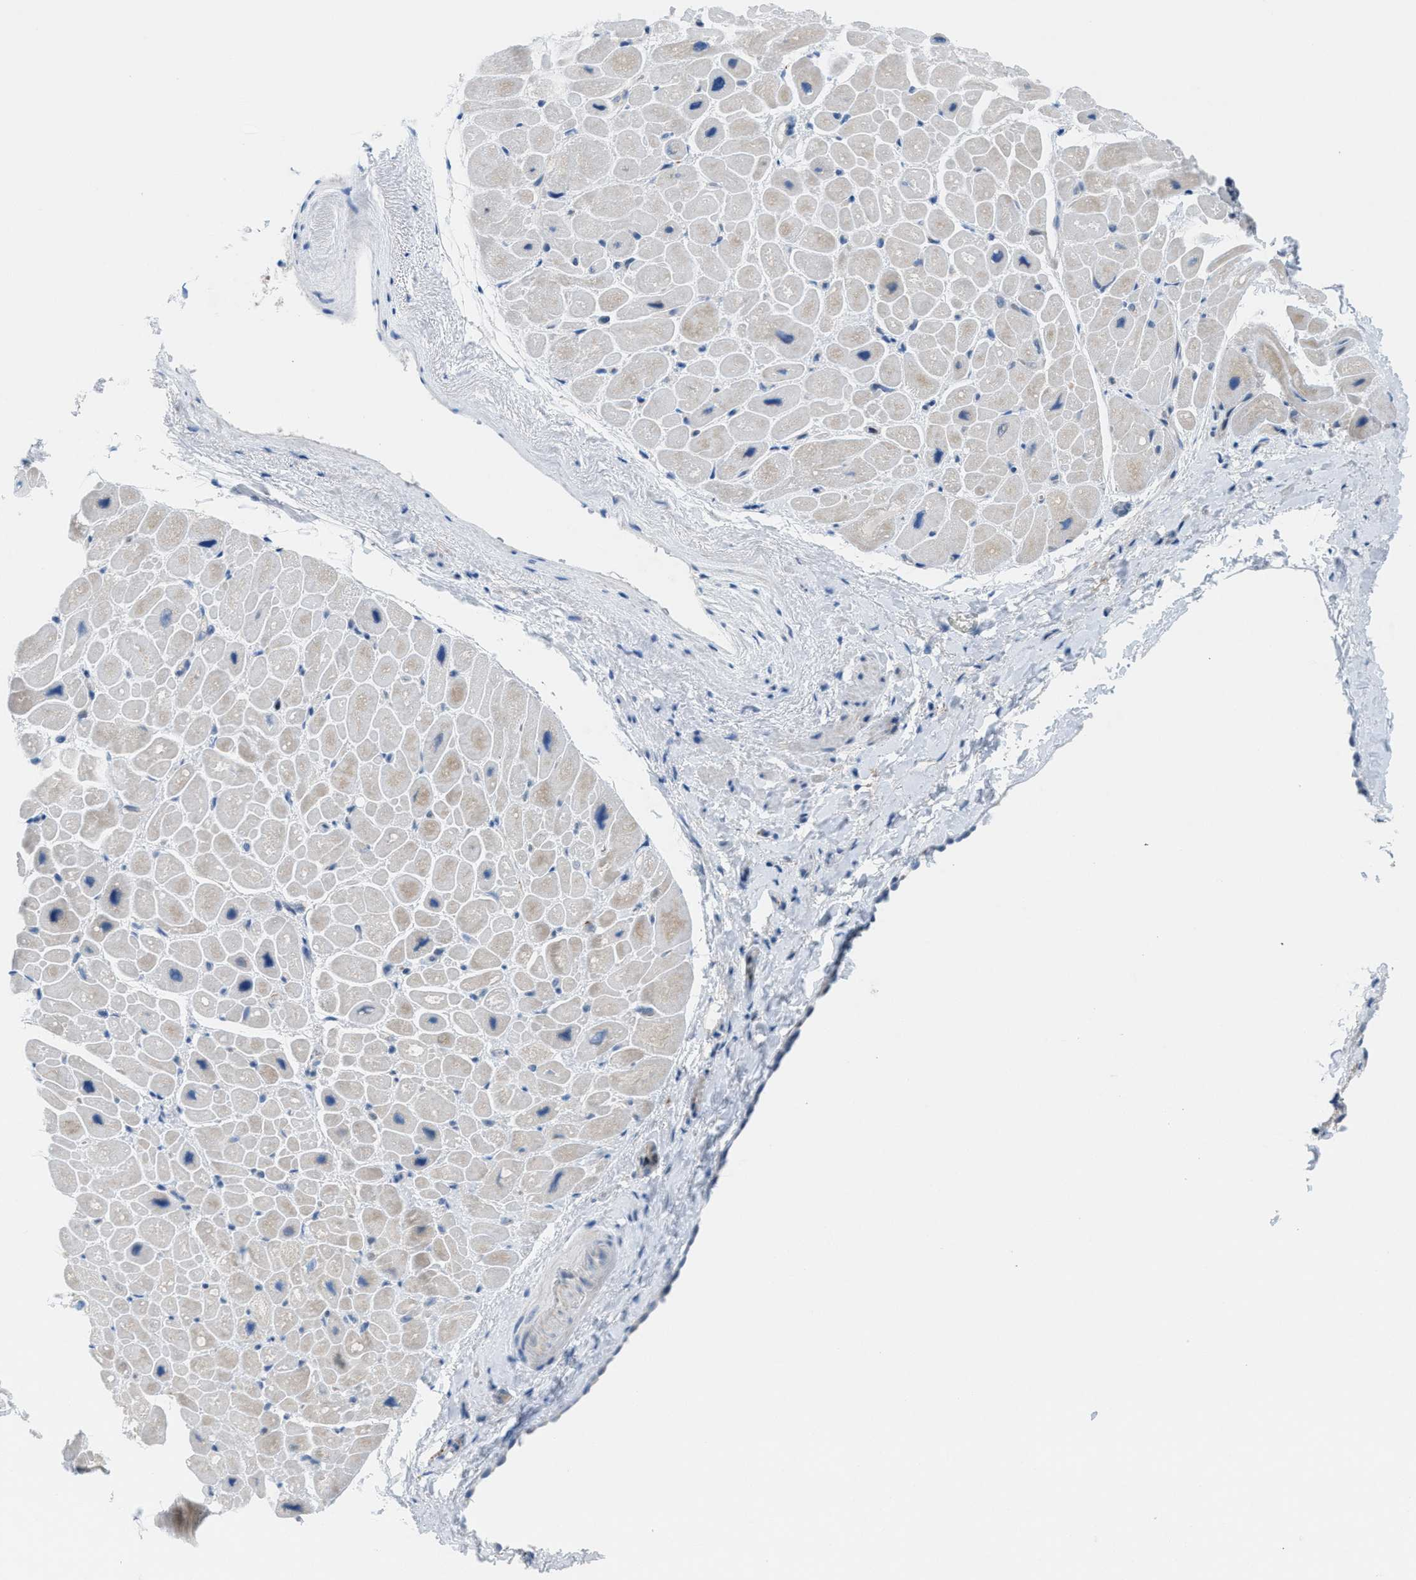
{"staining": {"intensity": "weak", "quantity": "<25%", "location": "cytoplasmic/membranous"}, "tissue": "heart muscle", "cell_type": "Cardiomyocytes", "image_type": "normal", "snomed": [{"axis": "morphology", "description": "Normal tissue, NOS"}, {"axis": "topography", "description": "Heart"}], "caption": "This is an immunohistochemistry (IHC) image of unremarkable human heart muscle. There is no staining in cardiomyocytes.", "gene": "PPM1D", "patient": {"sex": "male", "age": 49}}